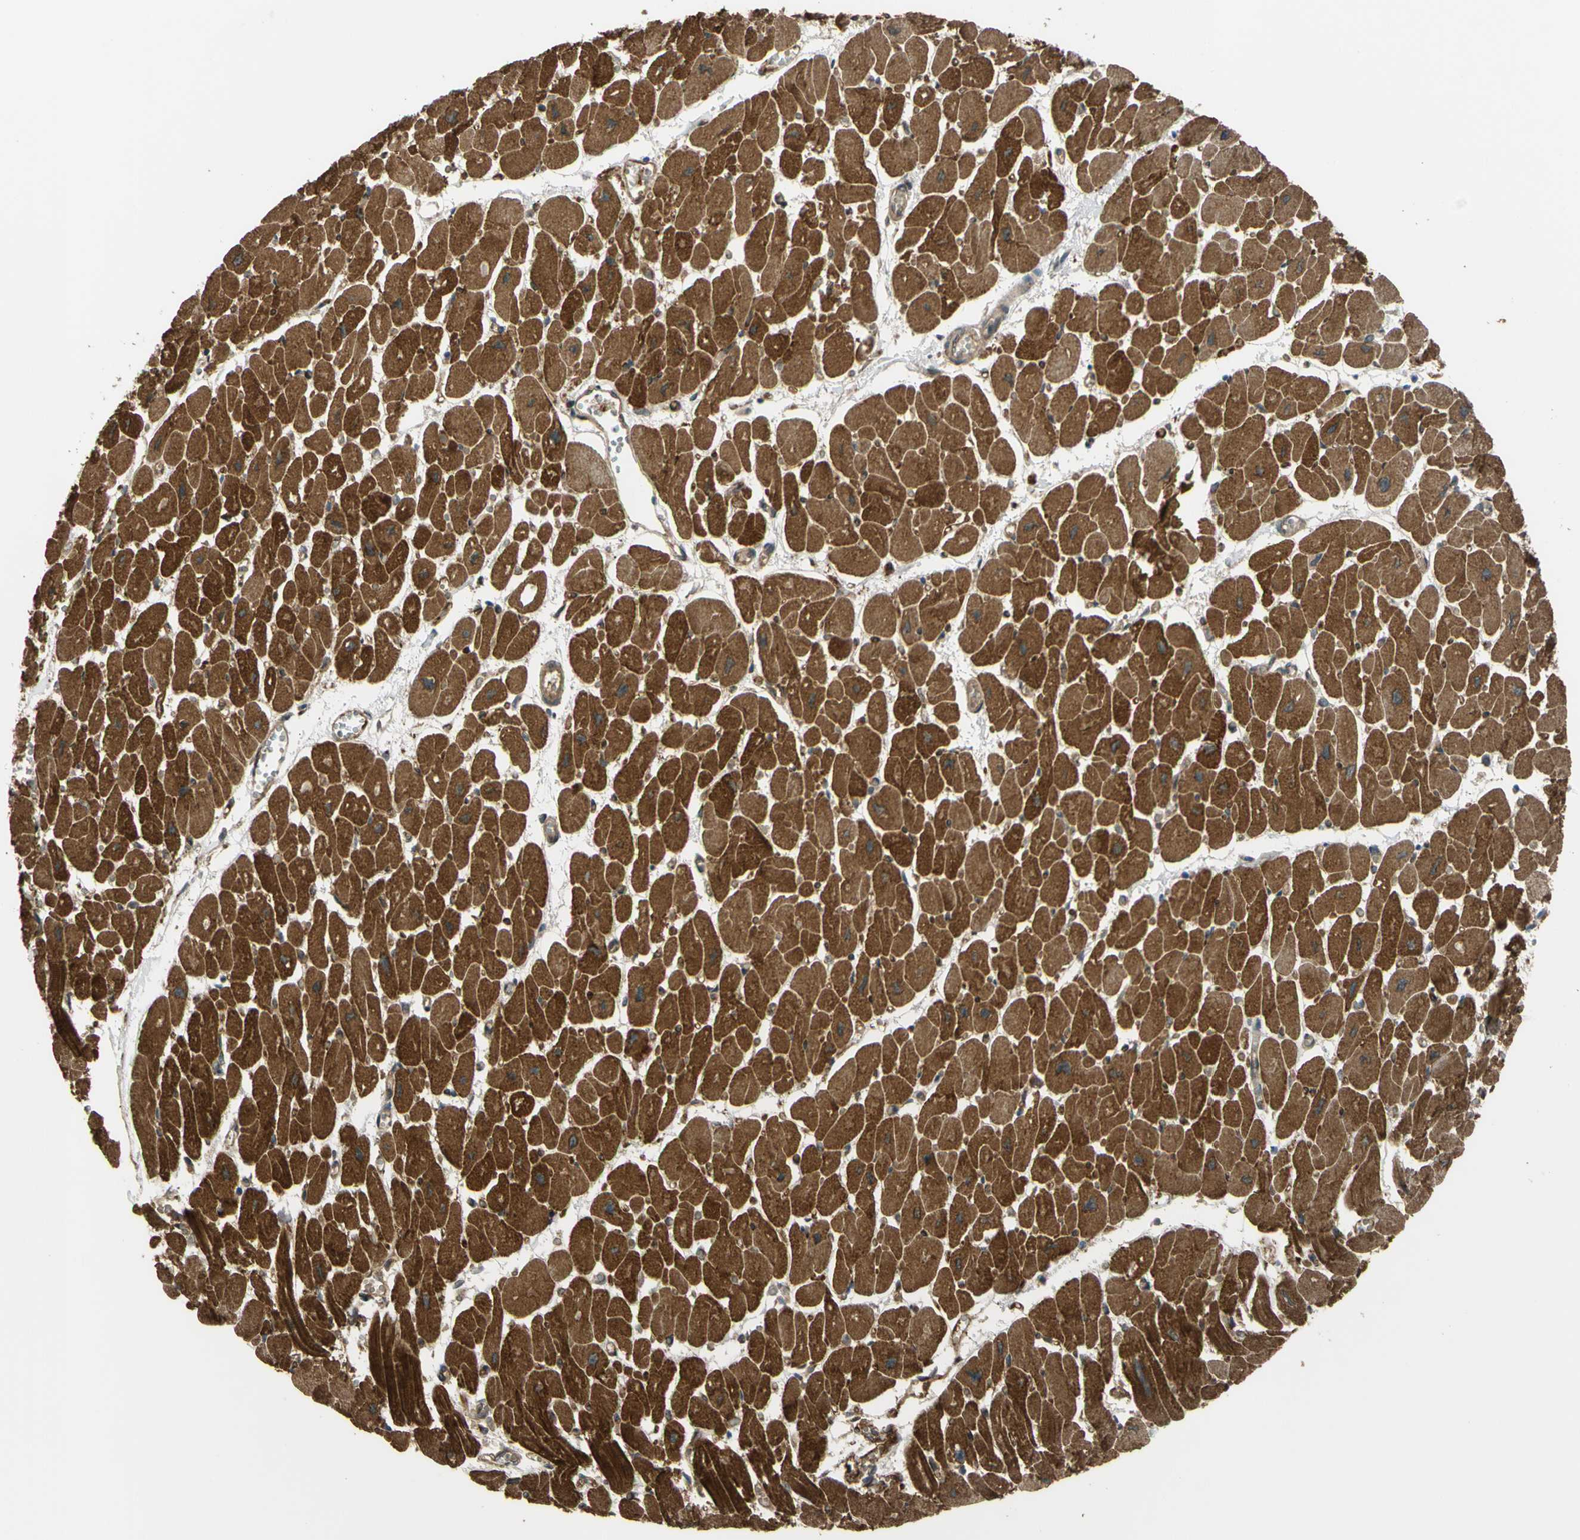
{"staining": {"intensity": "moderate", "quantity": ">75%", "location": "cytoplasmic/membranous,nuclear"}, "tissue": "heart muscle", "cell_type": "Cardiomyocytes", "image_type": "normal", "snomed": [{"axis": "morphology", "description": "Normal tissue, NOS"}, {"axis": "topography", "description": "Heart"}], "caption": "Moderate cytoplasmic/membranous,nuclear expression is present in about >75% of cardiomyocytes in normal heart muscle. The protein is stained brown, and the nuclei are stained in blue (DAB IHC with brightfield microscopy, high magnification).", "gene": "FLII", "patient": {"sex": "female", "age": 54}}